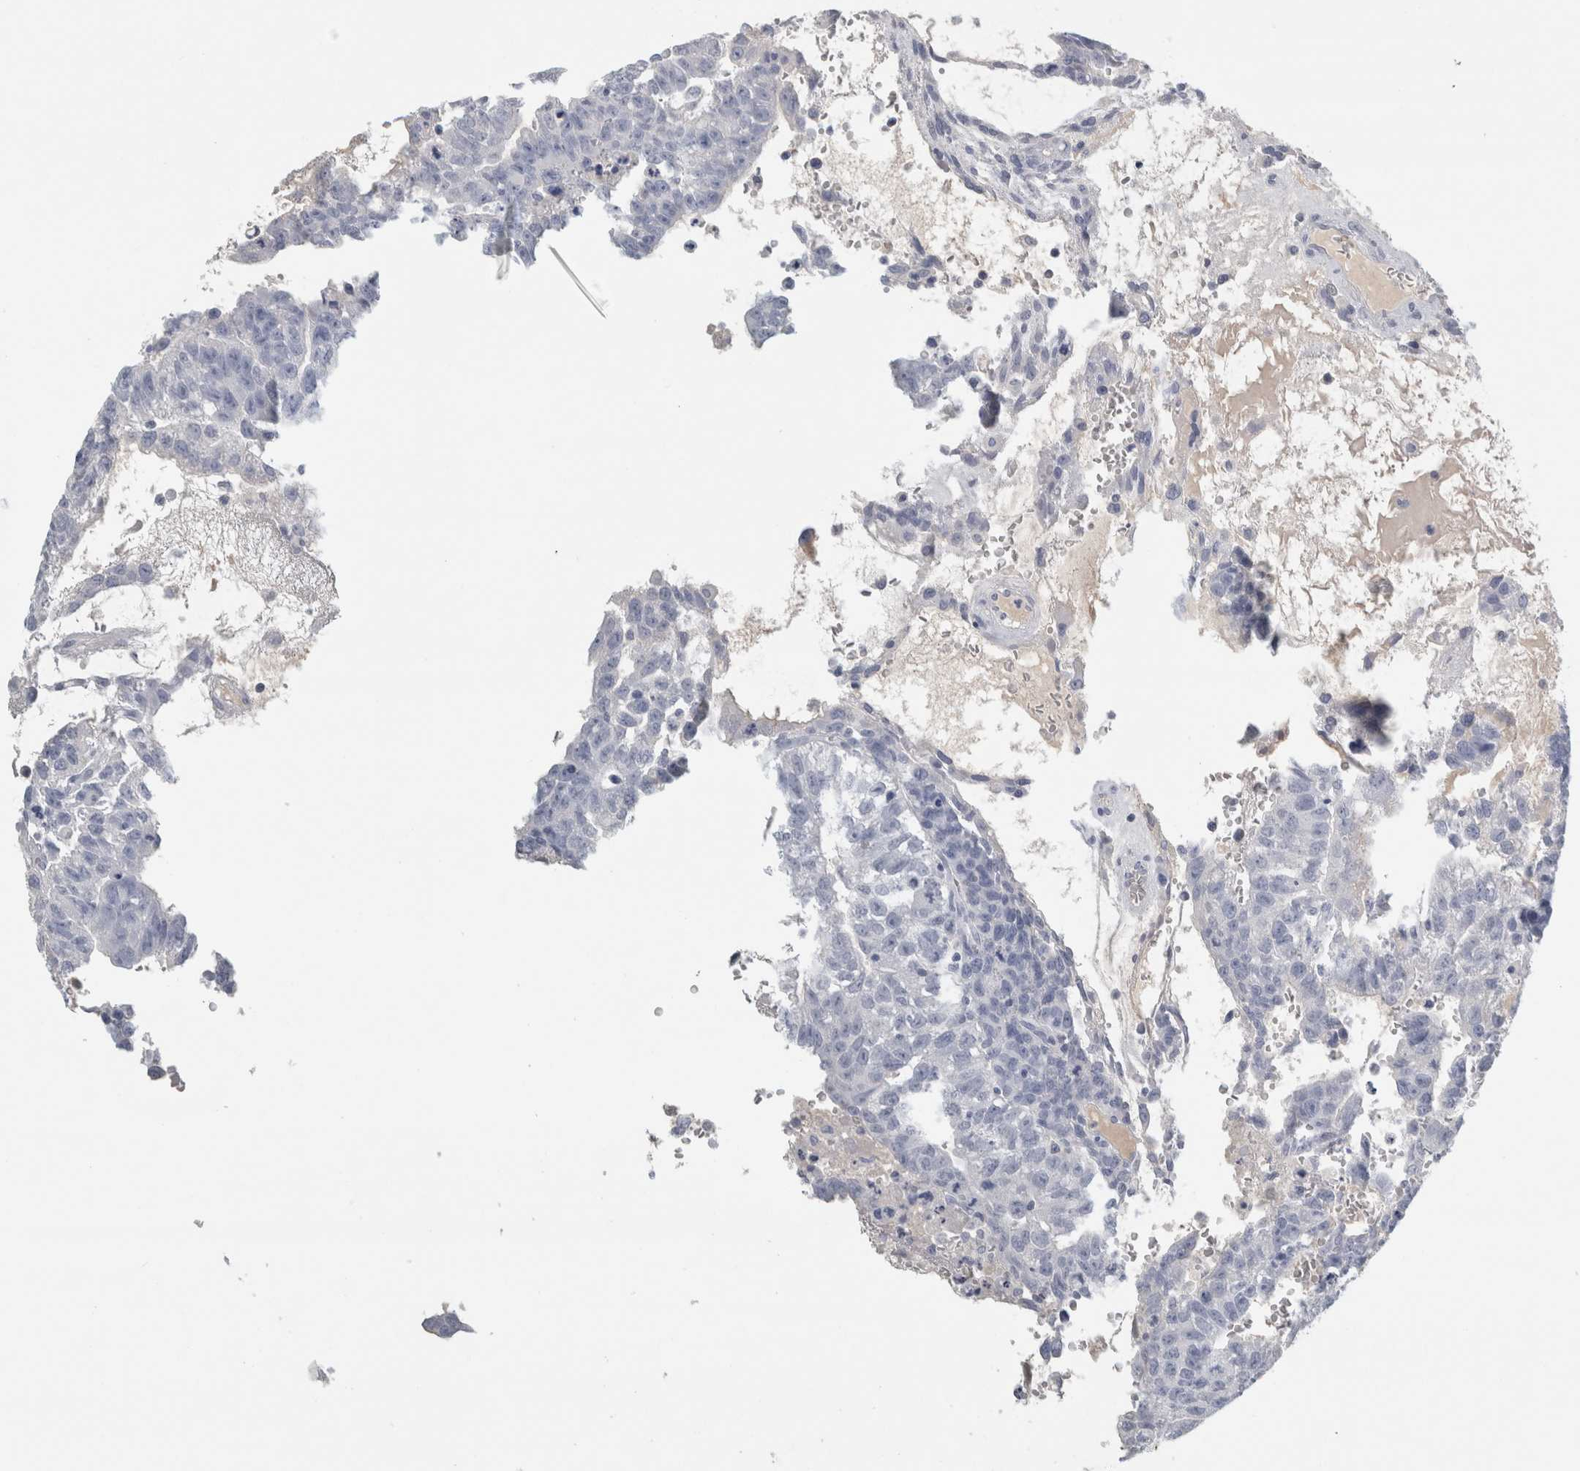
{"staining": {"intensity": "negative", "quantity": "none", "location": "none"}, "tissue": "testis cancer", "cell_type": "Tumor cells", "image_type": "cancer", "snomed": [{"axis": "morphology", "description": "Seminoma, NOS"}, {"axis": "morphology", "description": "Carcinoma, Embryonal, NOS"}, {"axis": "topography", "description": "Testis"}], "caption": "DAB (3,3'-diaminobenzidine) immunohistochemical staining of seminoma (testis) reveals no significant expression in tumor cells.", "gene": "TSPAN8", "patient": {"sex": "male", "age": 52}}